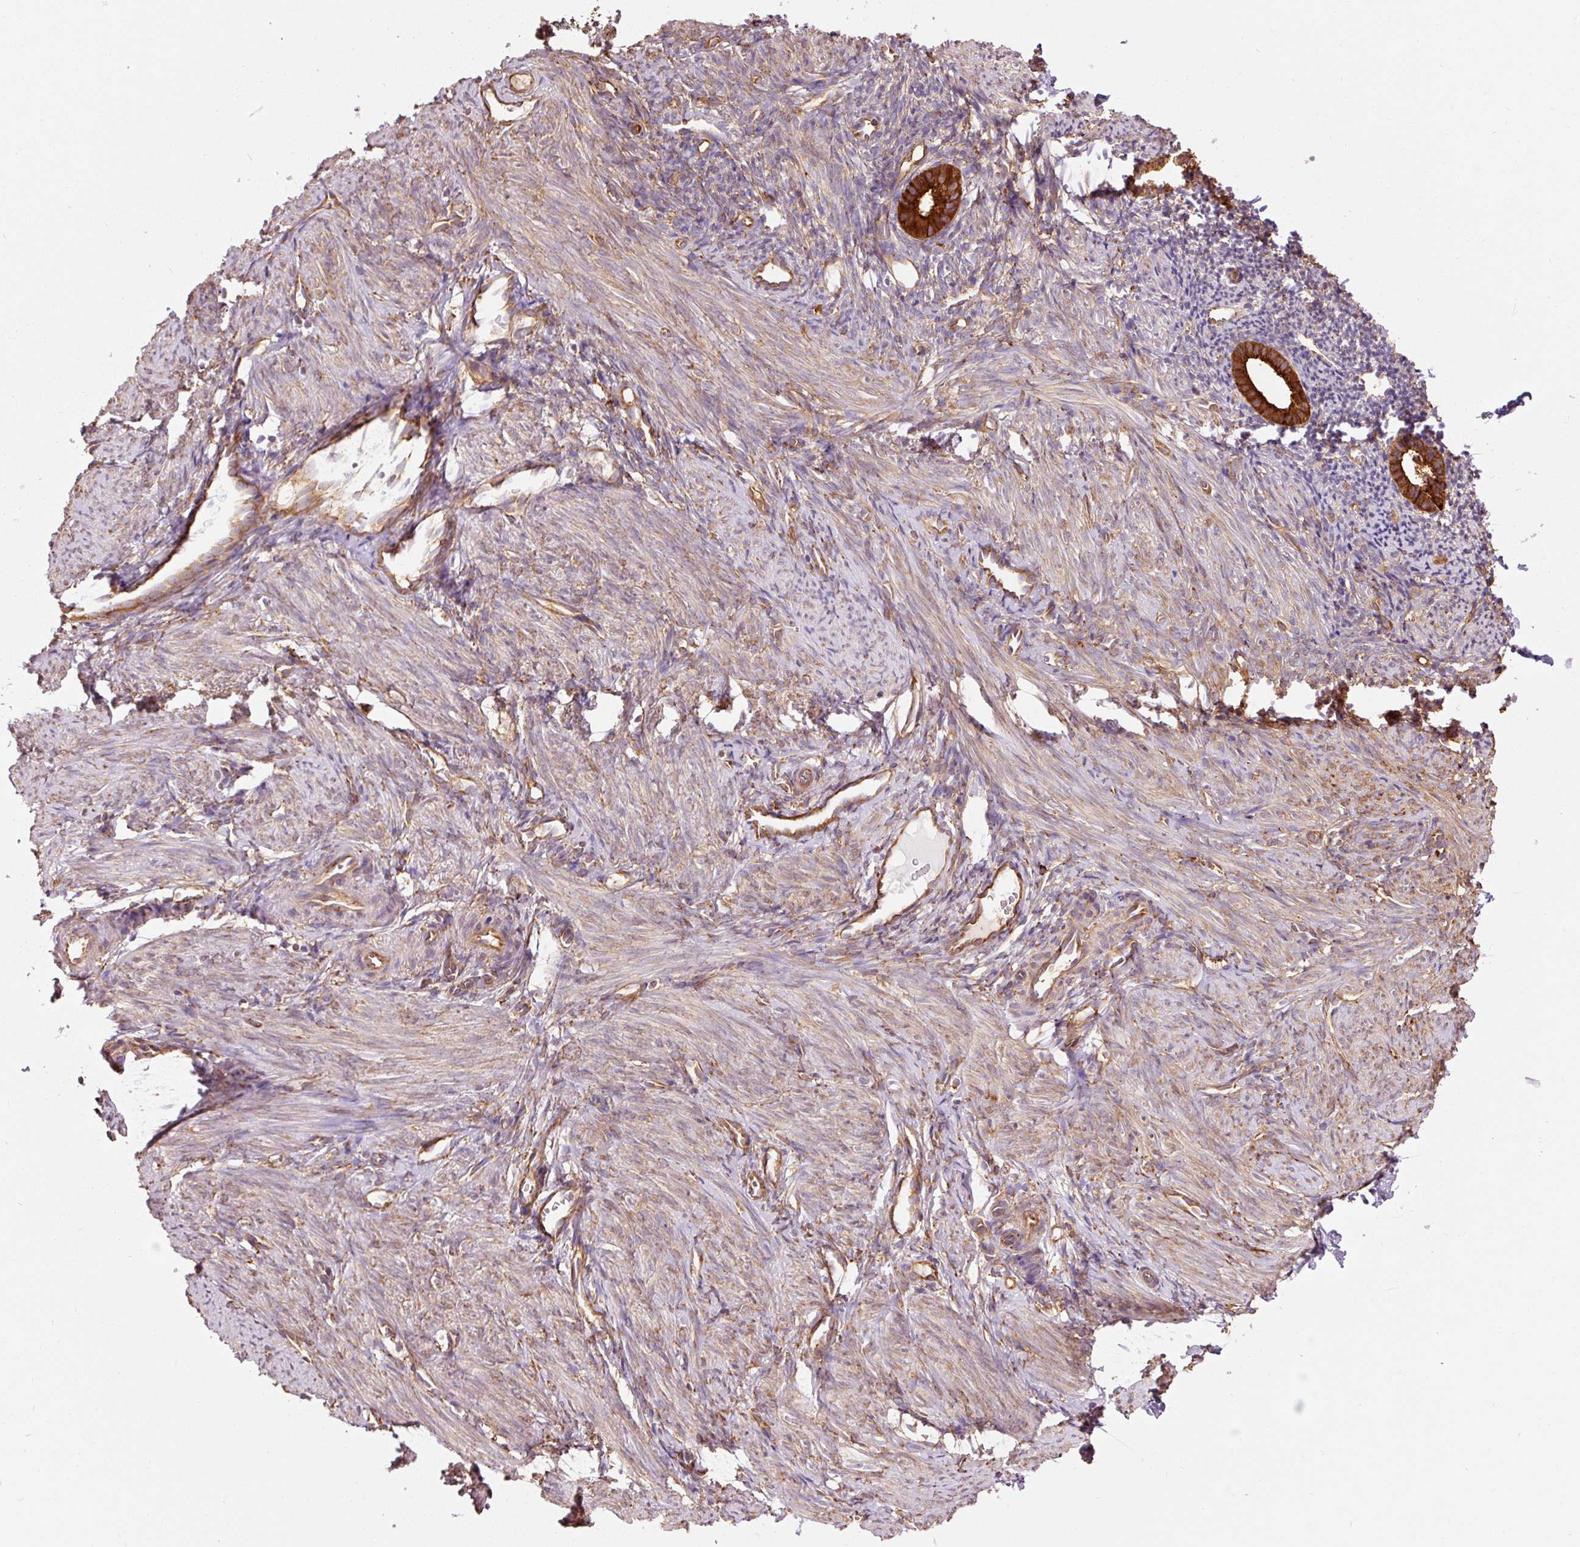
{"staining": {"intensity": "strong", "quantity": "25%-75%", "location": "cytoplasmic/membranous"}, "tissue": "endometrium", "cell_type": "Cells in endometrial stroma", "image_type": "normal", "snomed": [{"axis": "morphology", "description": "Normal tissue, NOS"}, {"axis": "topography", "description": "Endometrium"}], "caption": "Immunohistochemical staining of normal endometrium displays high levels of strong cytoplasmic/membranous expression in approximately 25%-75% of cells in endometrial stroma.", "gene": "ENSG00000256500", "patient": {"sex": "female", "age": 39}}